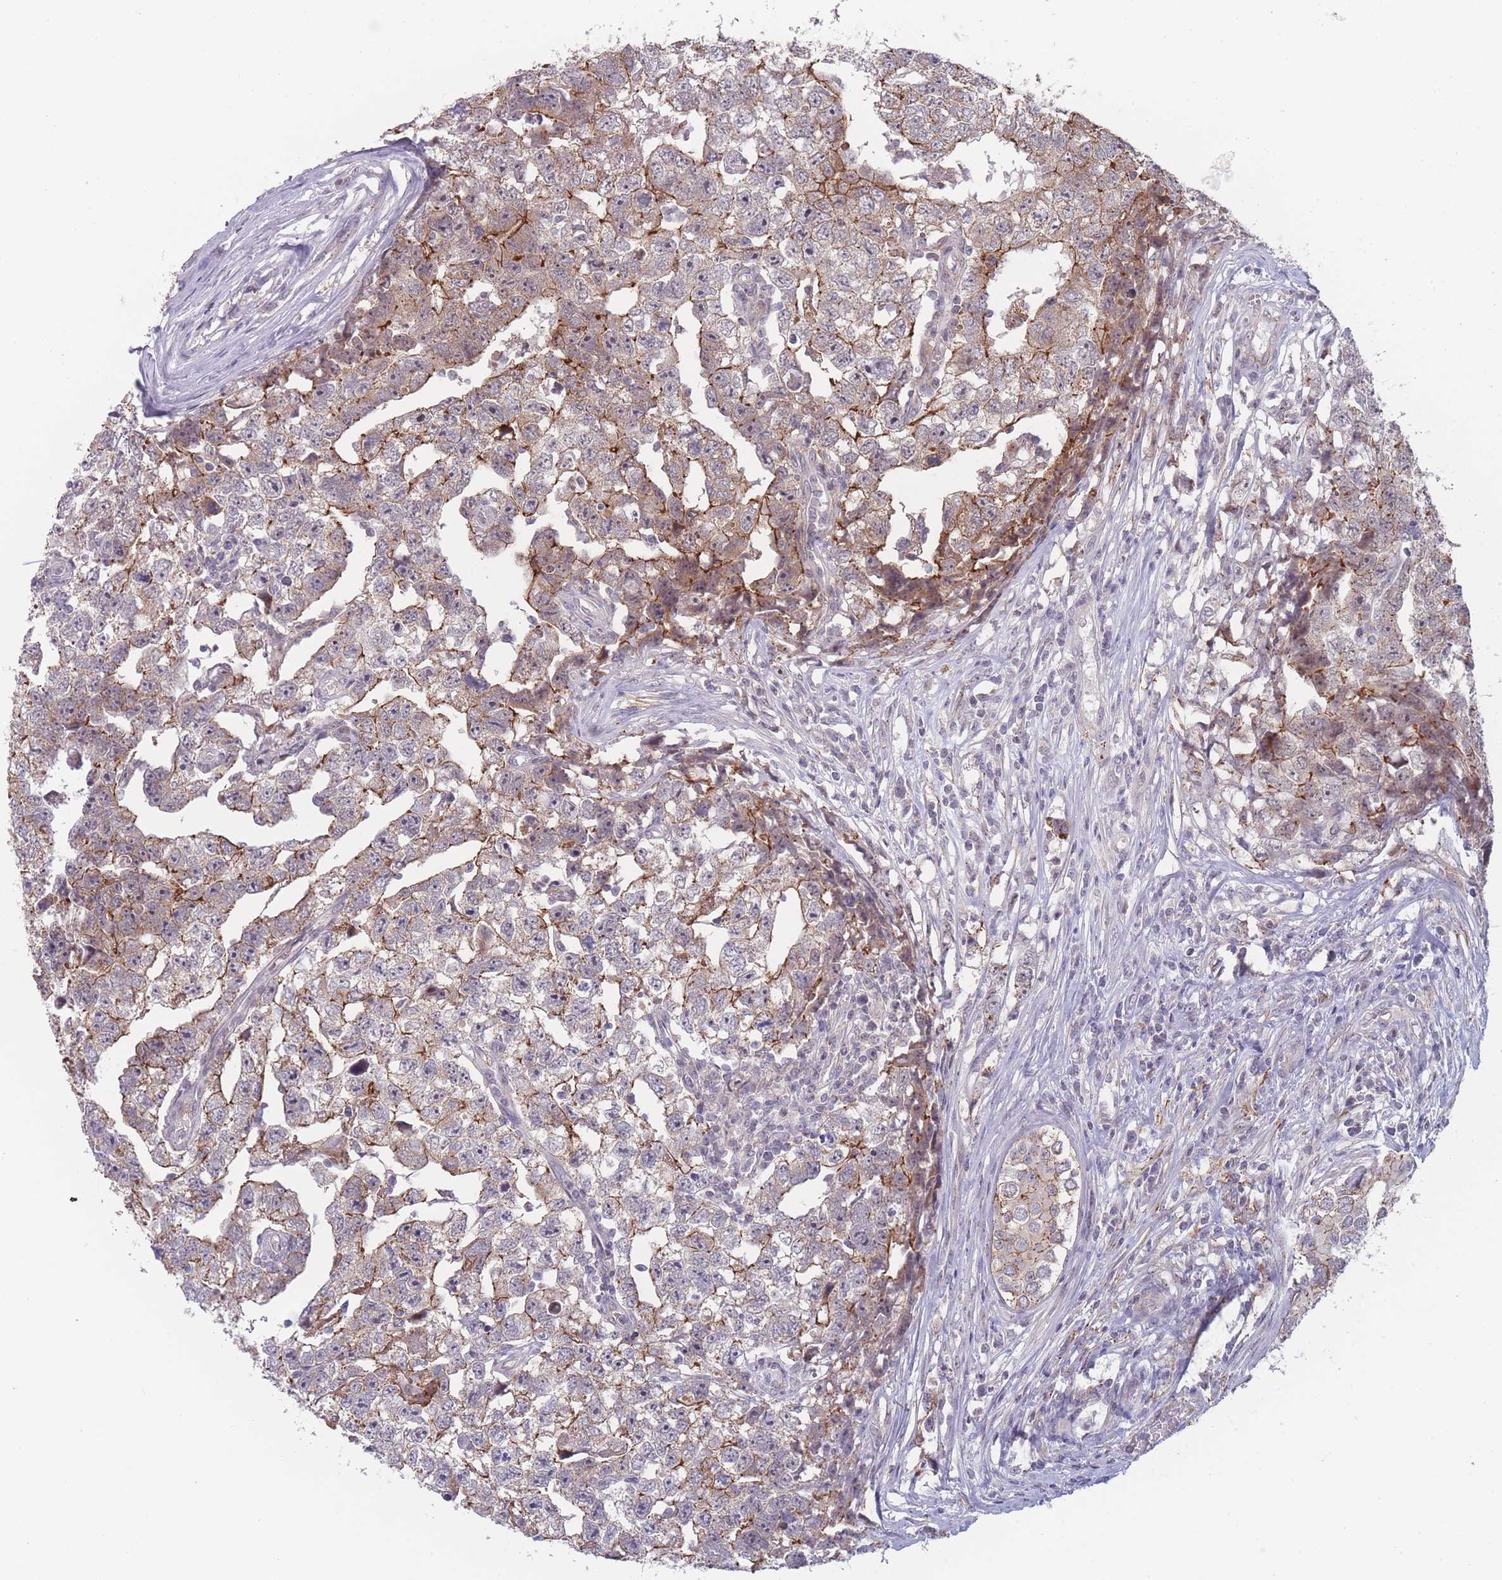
{"staining": {"intensity": "moderate", "quantity": "25%-75%", "location": "cytoplasmic/membranous"}, "tissue": "testis cancer", "cell_type": "Tumor cells", "image_type": "cancer", "snomed": [{"axis": "morphology", "description": "Carcinoma, Embryonal, NOS"}, {"axis": "topography", "description": "Testis"}], "caption": "High-power microscopy captured an immunohistochemistry (IHC) photomicrograph of testis embryonal carcinoma, revealing moderate cytoplasmic/membranous expression in about 25%-75% of tumor cells. The protein of interest is shown in brown color, while the nuclei are stained blue.", "gene": "TMEM232", "patient": {"sex": "male", "age": 22}}